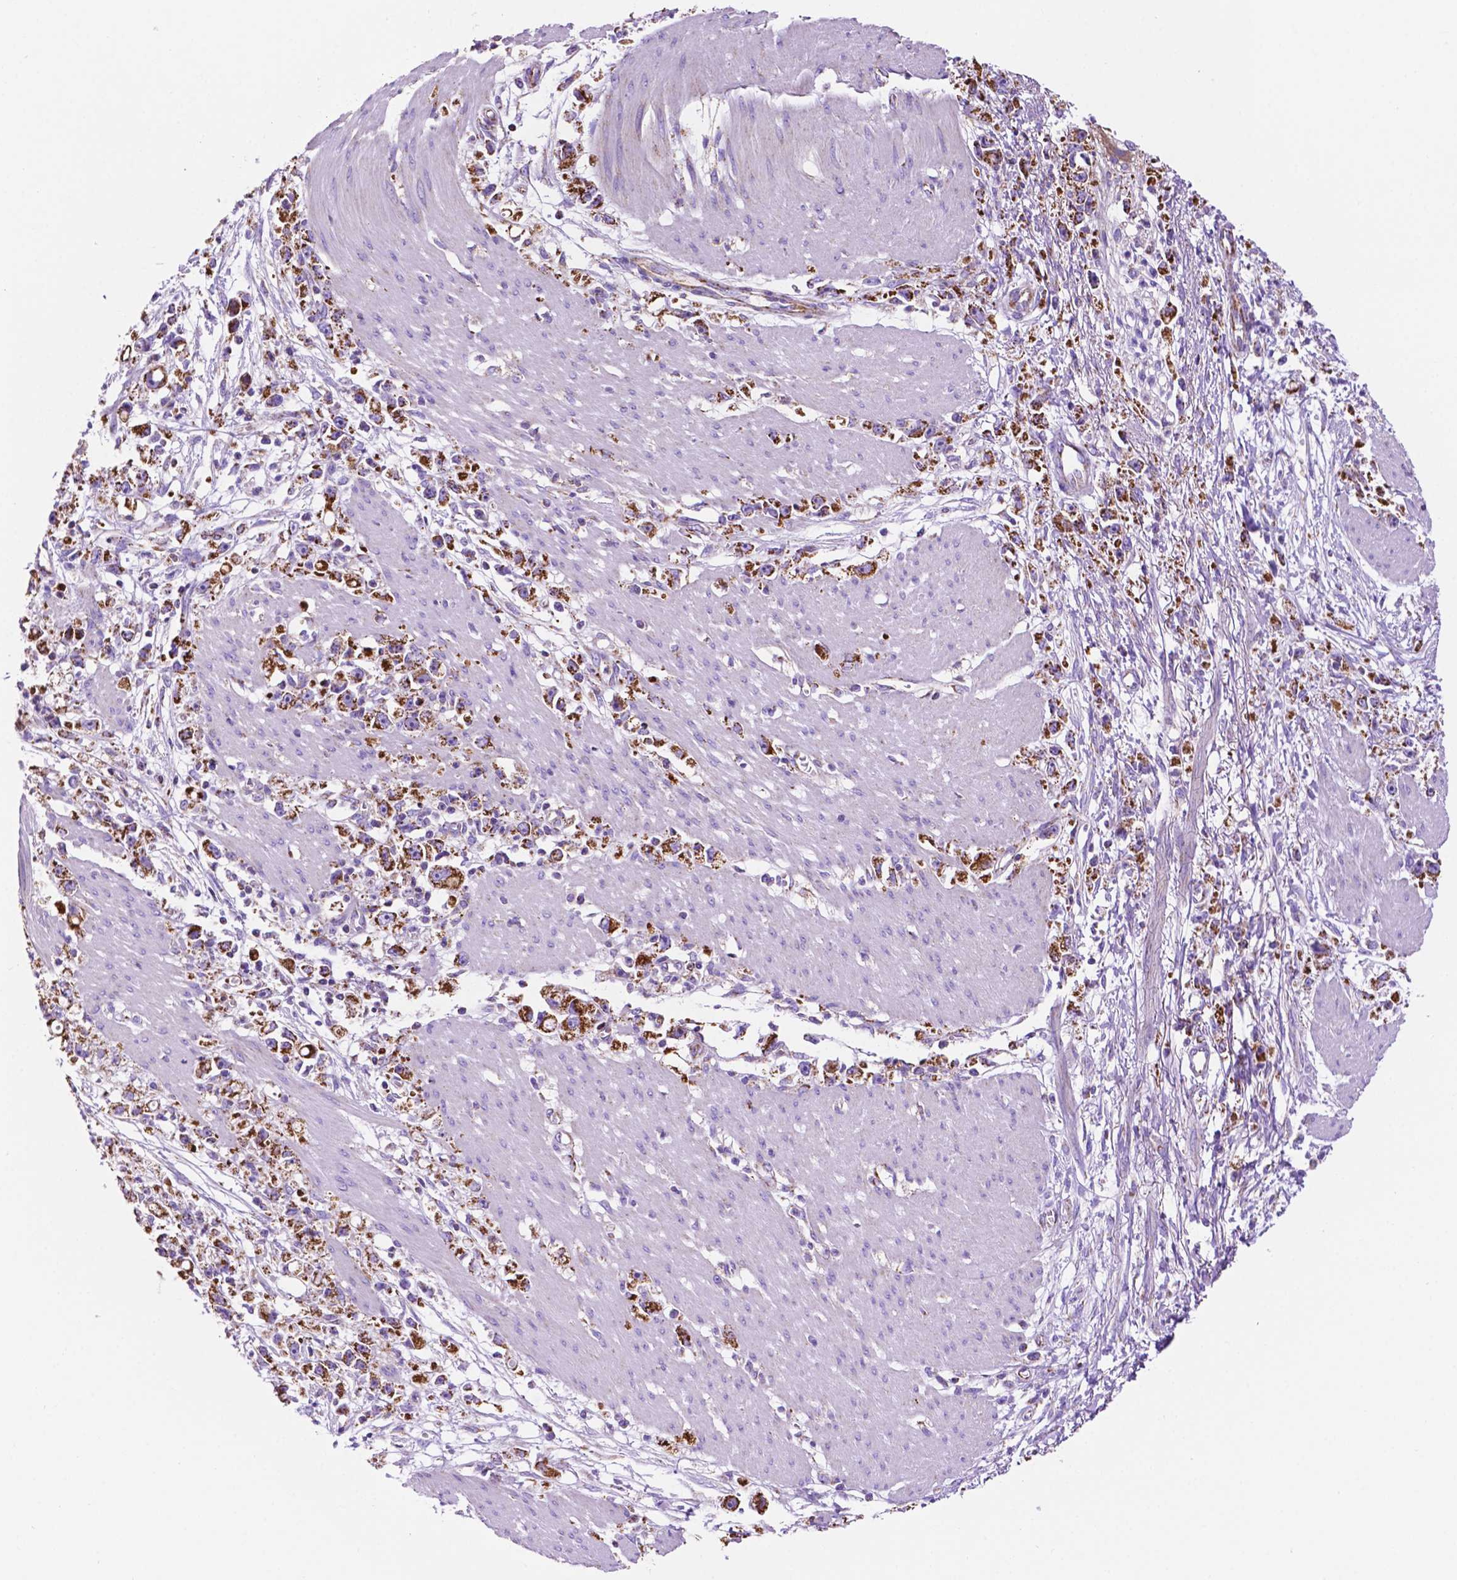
{"staining": {"intensity": "strong", "quantity": ">75%", "location": "cytoplasmic/membranous"}, "tissue": "stomach cancer", "cell_type": "Tumor cells", "image_type": "cancer", "snomed": [{"axis": "morphology", "description": "Adenocarcinoma, NOS"}, {"axis": "topography", "description": "Stomach"}], "caption": "Protein staining demonstrates strong cytoplasmic/membranous expression in about >75% of tumor cells in adenocarcinoma (stomach).", "gene": "GDPD5", "patient": {"sex": "female", "age": 59}}